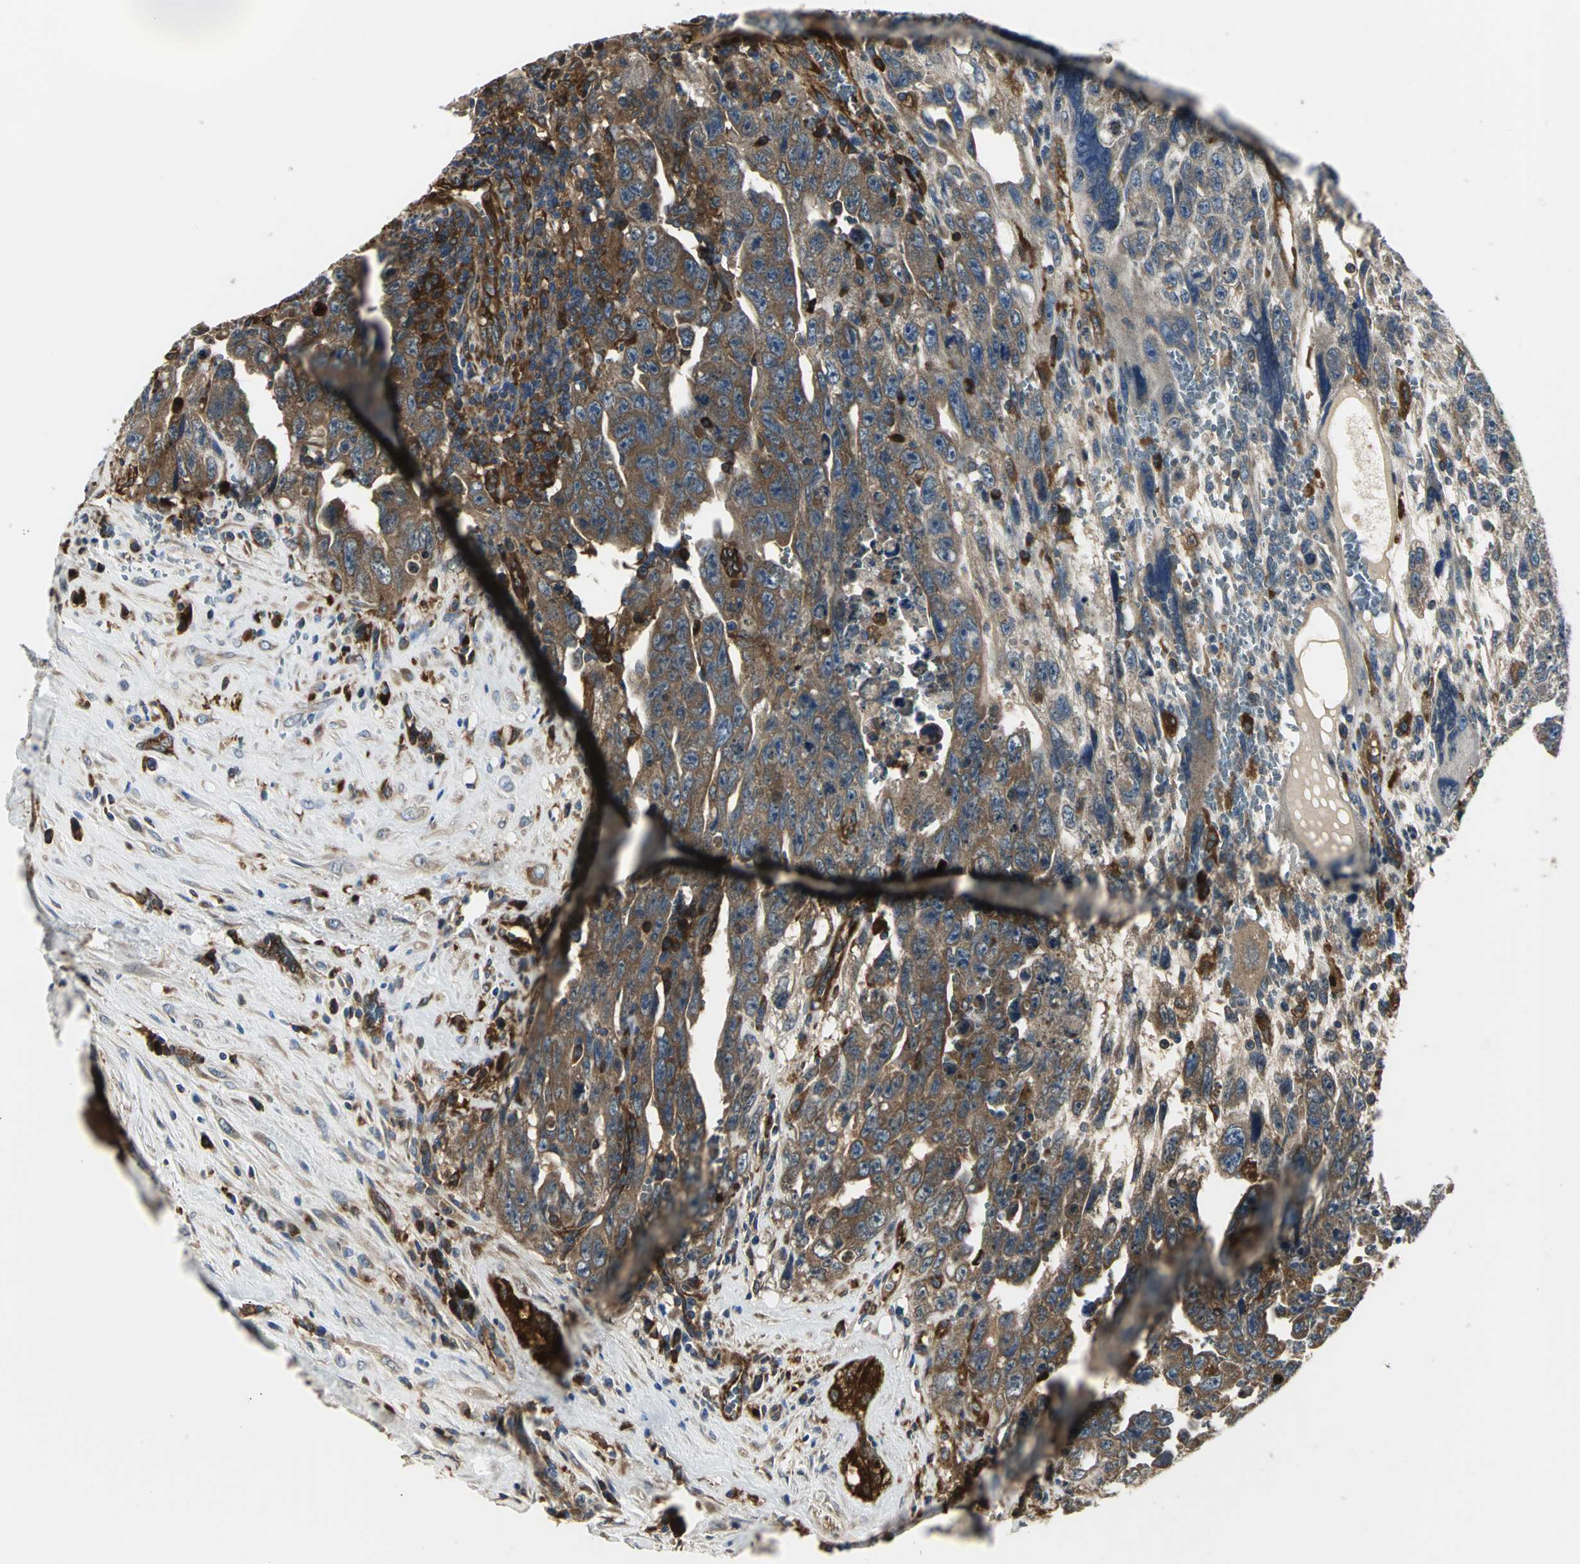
{"staining": {"intensity": "strong", "quantity": ">75%", "location": "cytoplasmic/membranous"}, "tissue": "testis cancer", "cell_type": "Tumor cells", "image_type": "cancer", "snomed": [{"axis": "morphology", "description": "Carcinoma, Embryonal, NOS"}, {"axis": "topography", "description": "Testis"}], "caption": "Human testis cancer stained with a brown dye shows strong cytoplasmic/membranous positive expression in approximately >75% of tumor cells.", "gene": "CHRNB1", "patient": {"sex": "male", "age": 28}}